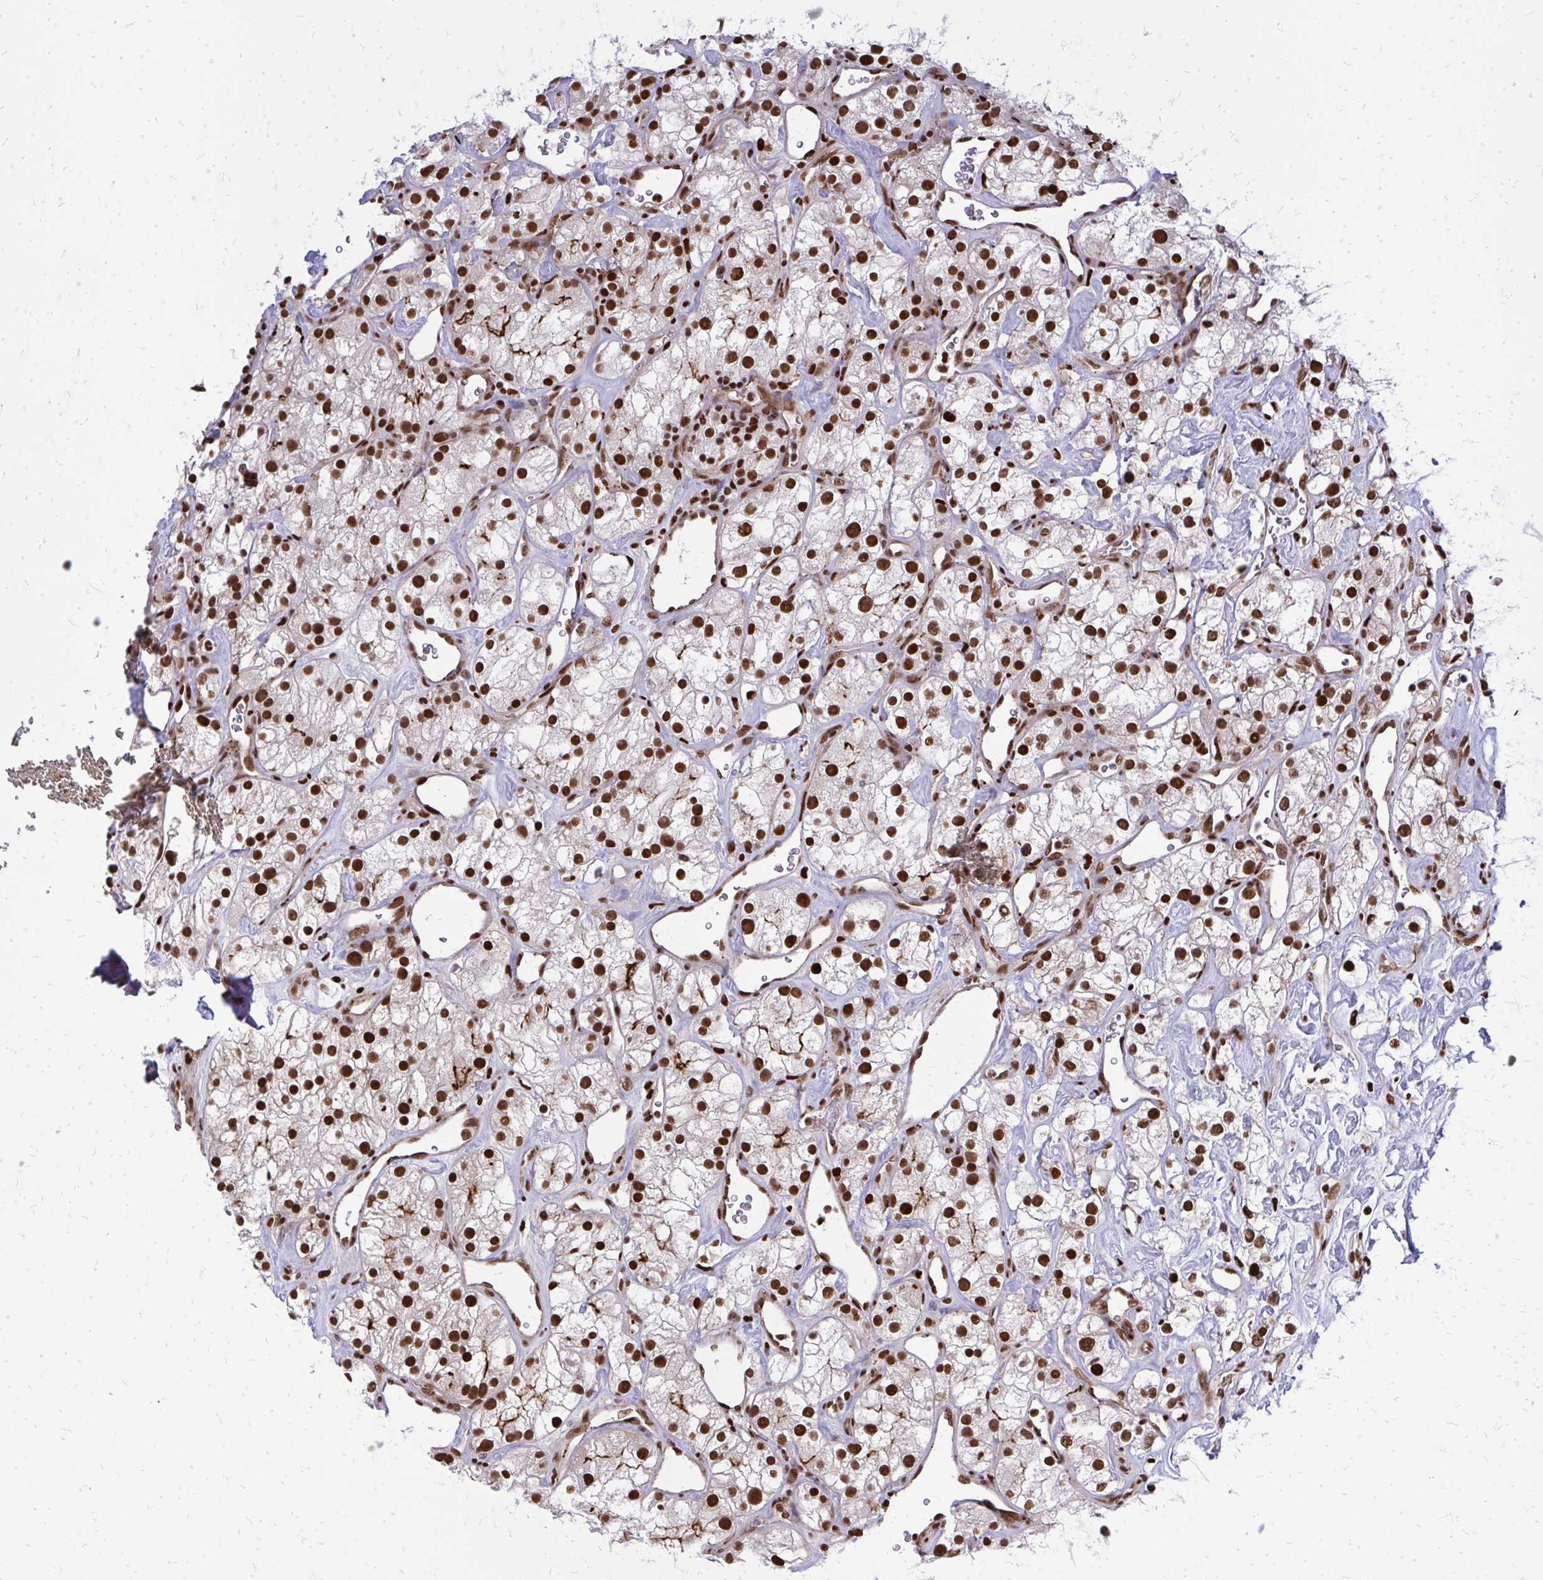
{"staining": {"intensity": "strong", "quantity": ">75%", "location": "nuclear"}, "tissue": "renal cancer", "cell_type": "Tumor cells", "image_type": "cancer", "snomed": [{"axis": "morphology", "description": "Adenocarcinoma, NOS"}, {"axis": "topography", "description": "Kidney"}], "caption": "This is an image of IHC staining of renal cancer (adenocarcinoma), which shows strong staining in the nuclear of tumor cells.", "gene": "TBL1Y", "patient": {"sex": "male", "age": 77}}